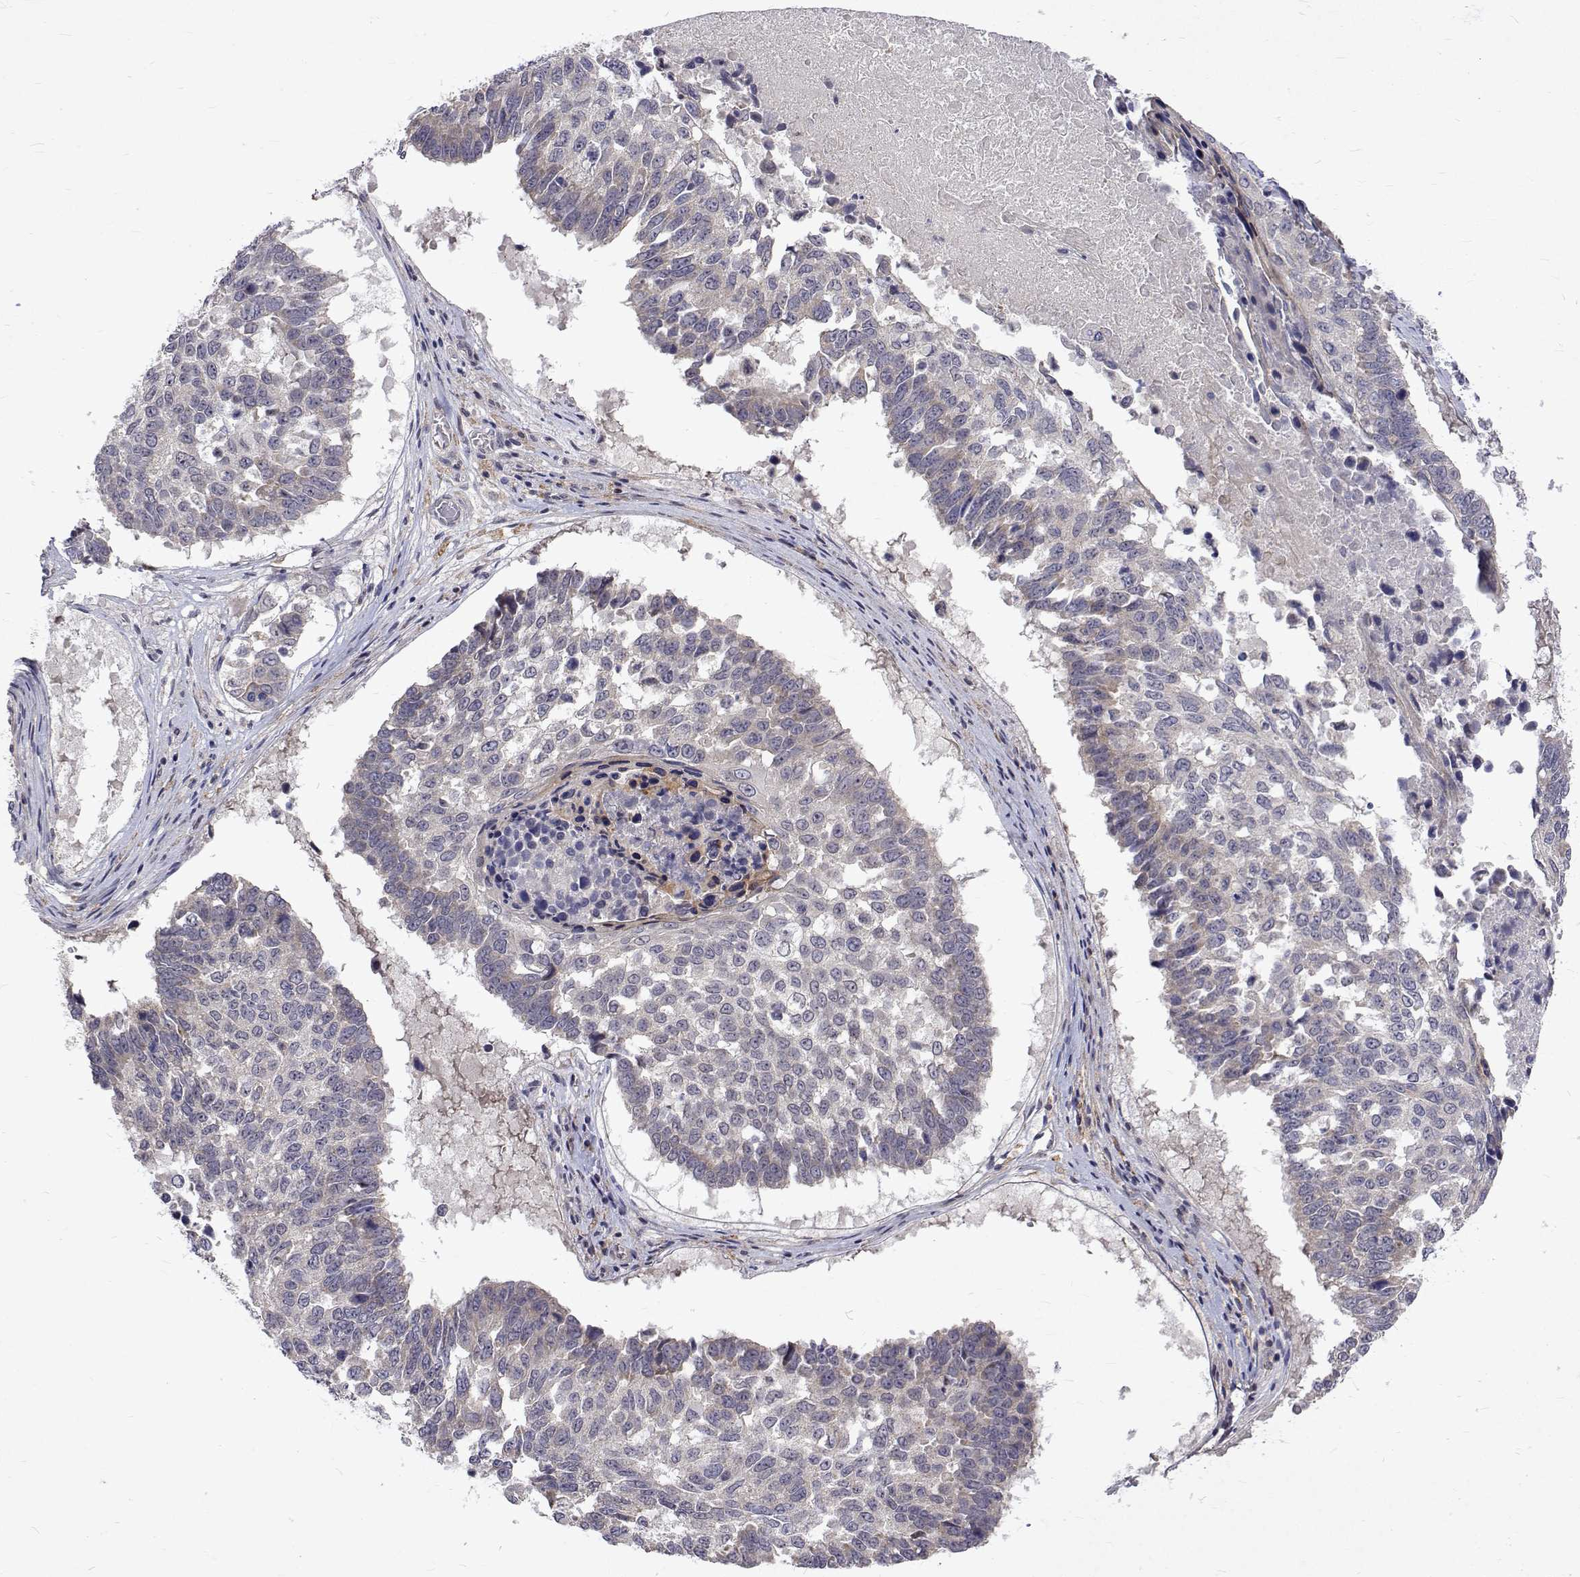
{"staining": {"intensity": "negative", "quantity": "none", "location": "none"}, "tissue": "lung cancer", "cell_type": "Tumor cells", "image_type": "cancer", "snomed": [{"axis": "morphology", "description": "Squamous cell carcinoma, NOS"}, {"axis": "topography", "description": "Lung"}], "caption": "DAB immunohistochemical staining of squamous cell carcinoma (lung) demonstrates no significant expression in tumor cells.", "gene": "ALKBH8", "patient": {"sex": "male", "age": 73}}